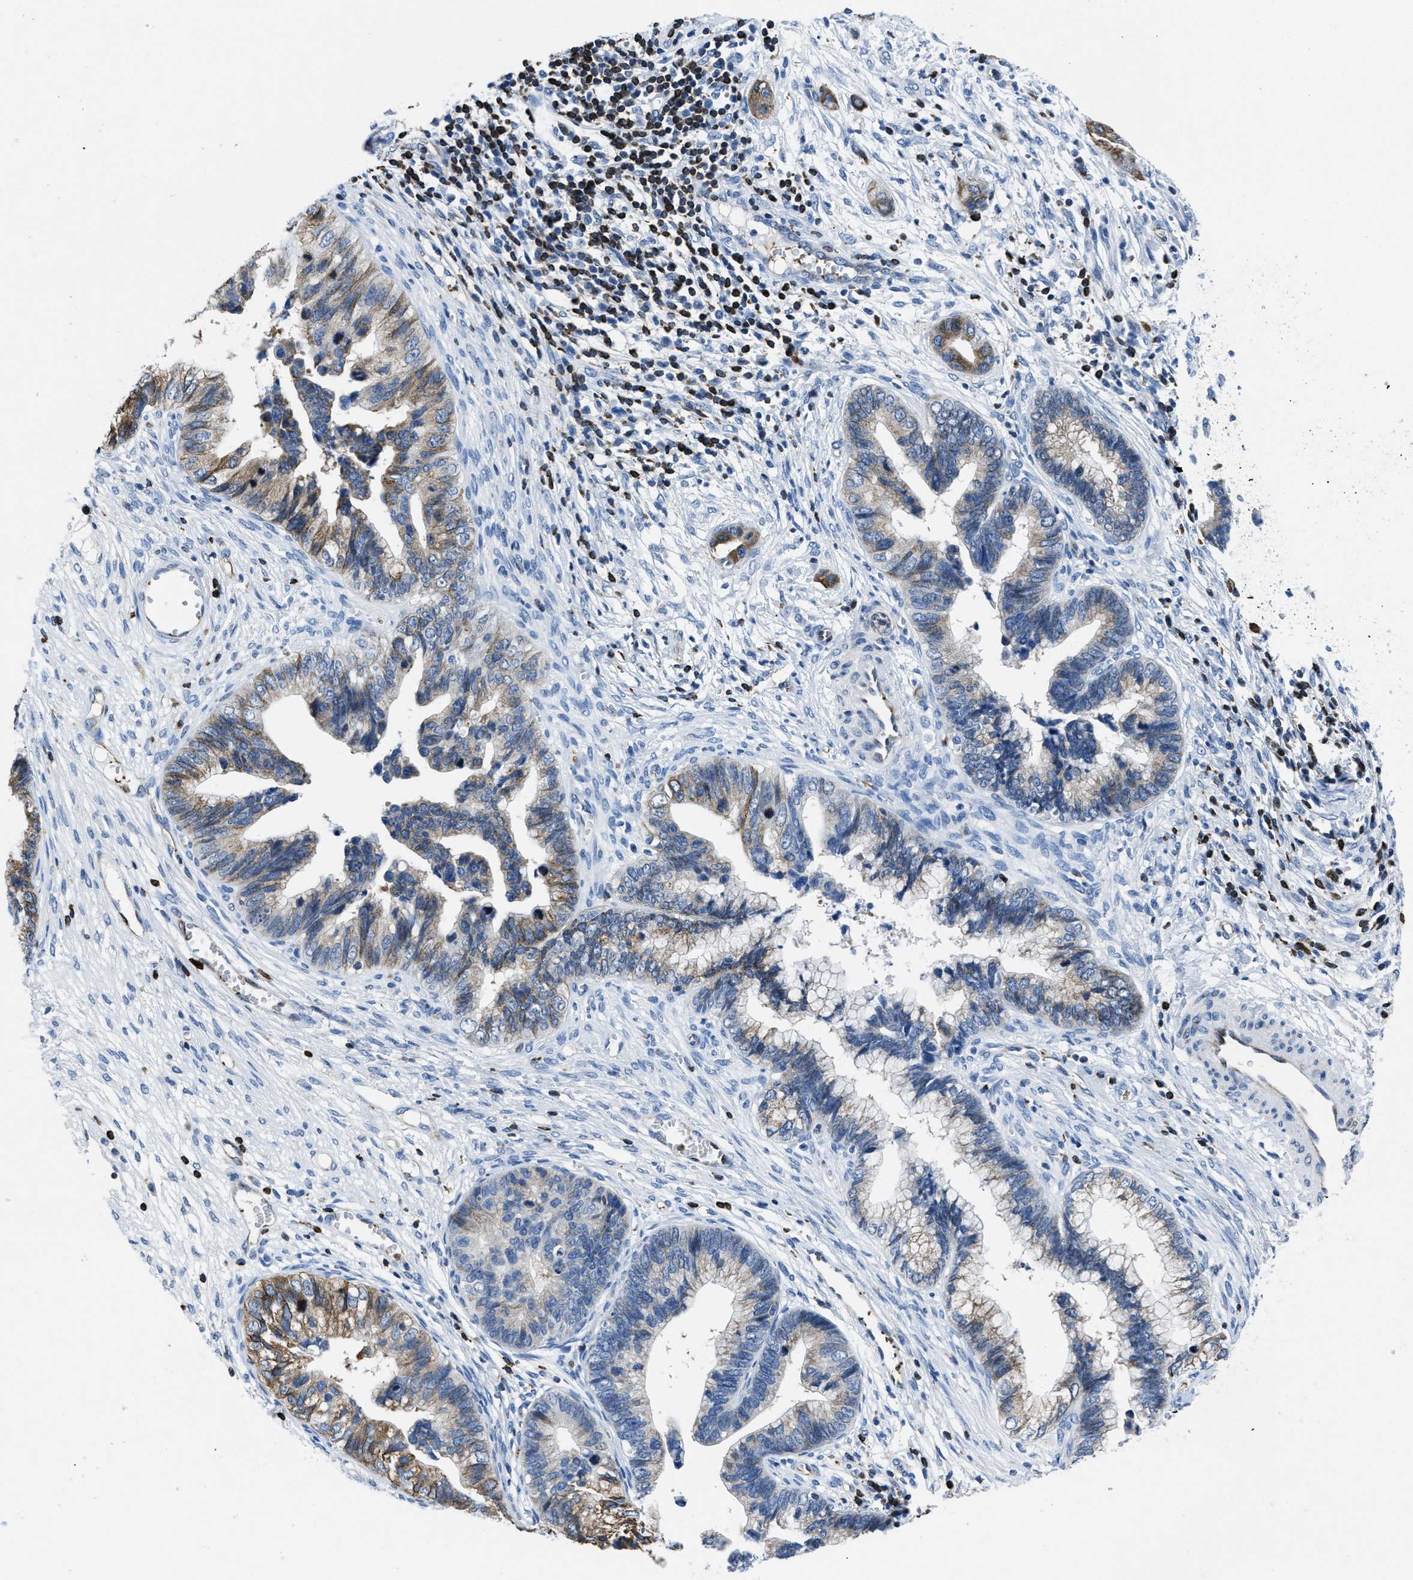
{"staining": {"intensity": "moderate", "quantity": "25%-75%", "location": "cytoplasmic/membranous"}, "tissue": "cervical cancer", "cell_type": "Tumor cells", "image_type": "cancer", "snomed": [{"axis": "morphology", "description": "Adenocarcinoma, NOS"}, {"axis": "topography", "description": "Cervix"}], "caption": "A histopathology image of human adenocarcinoma (cervical) stained for a protein demonstrates moderate cytoplasmic/membranous brown staining in tumor cells.", "gene": "ITGA3", "patient": {"sex": "female", "age": 44}}